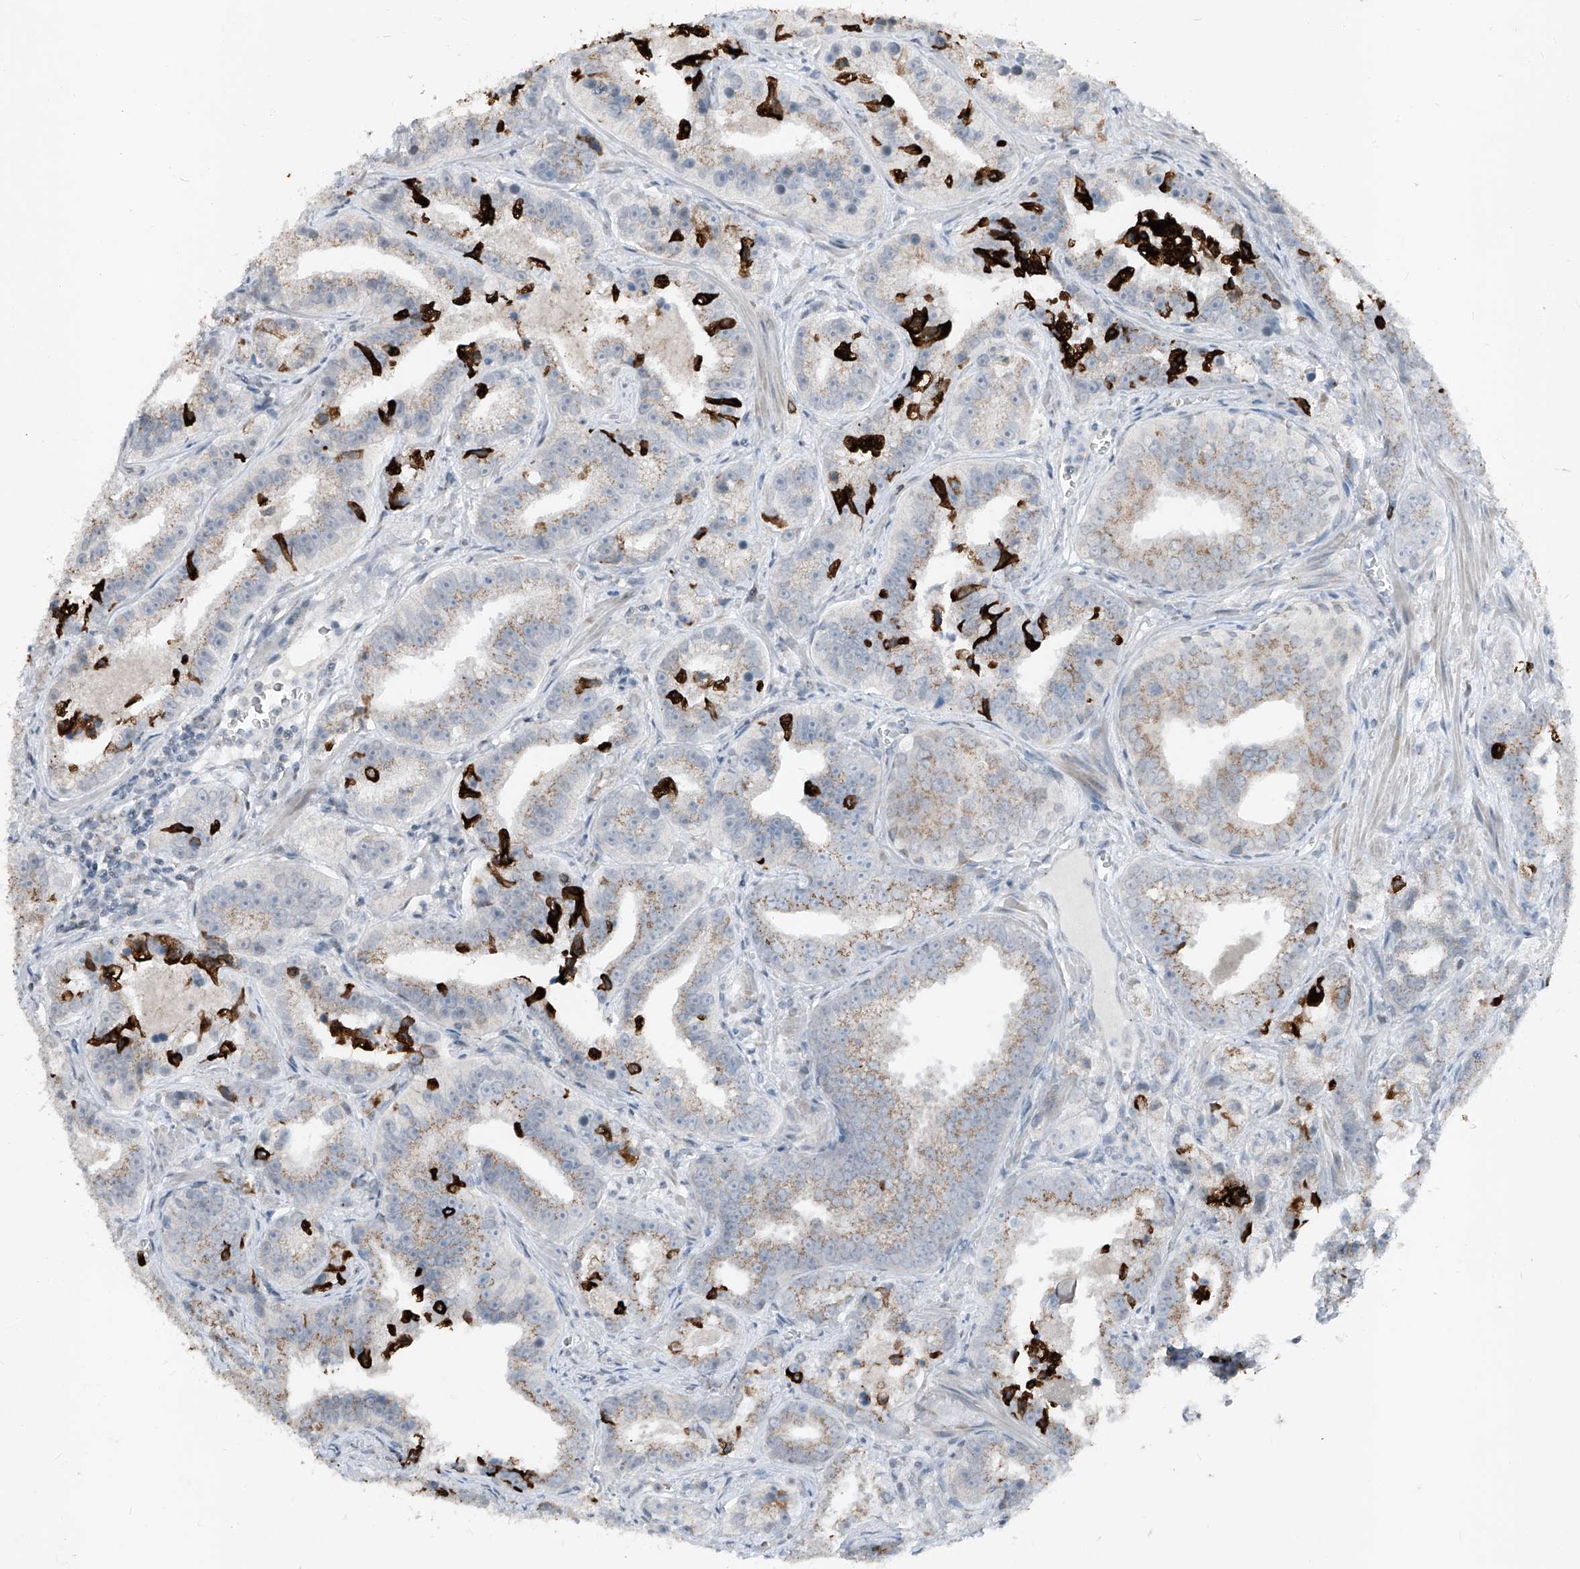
{"staining": {"intensity": "moderate", "quantity": "25%-75%", "location": "cytoplasmic/membranous"}, "tissue": "prostate cancer", "cell_type": "Tumor cells", "image_type": "cancer", "snomed": [{"axis": "morphology", "description": "Adenocarcinoma, High grade"}, {"axis": "topography", "description": "Prostate"}], "caption": "Adenocarcinoma (high-grade) (prostate) stained for a protein (brown) shows moderate cytoplasmic/membranous positive staining in about 25%-75% of tumor cells.", "gene": "DYRK1B", "patient": {"sex": "male", "age": 62}}